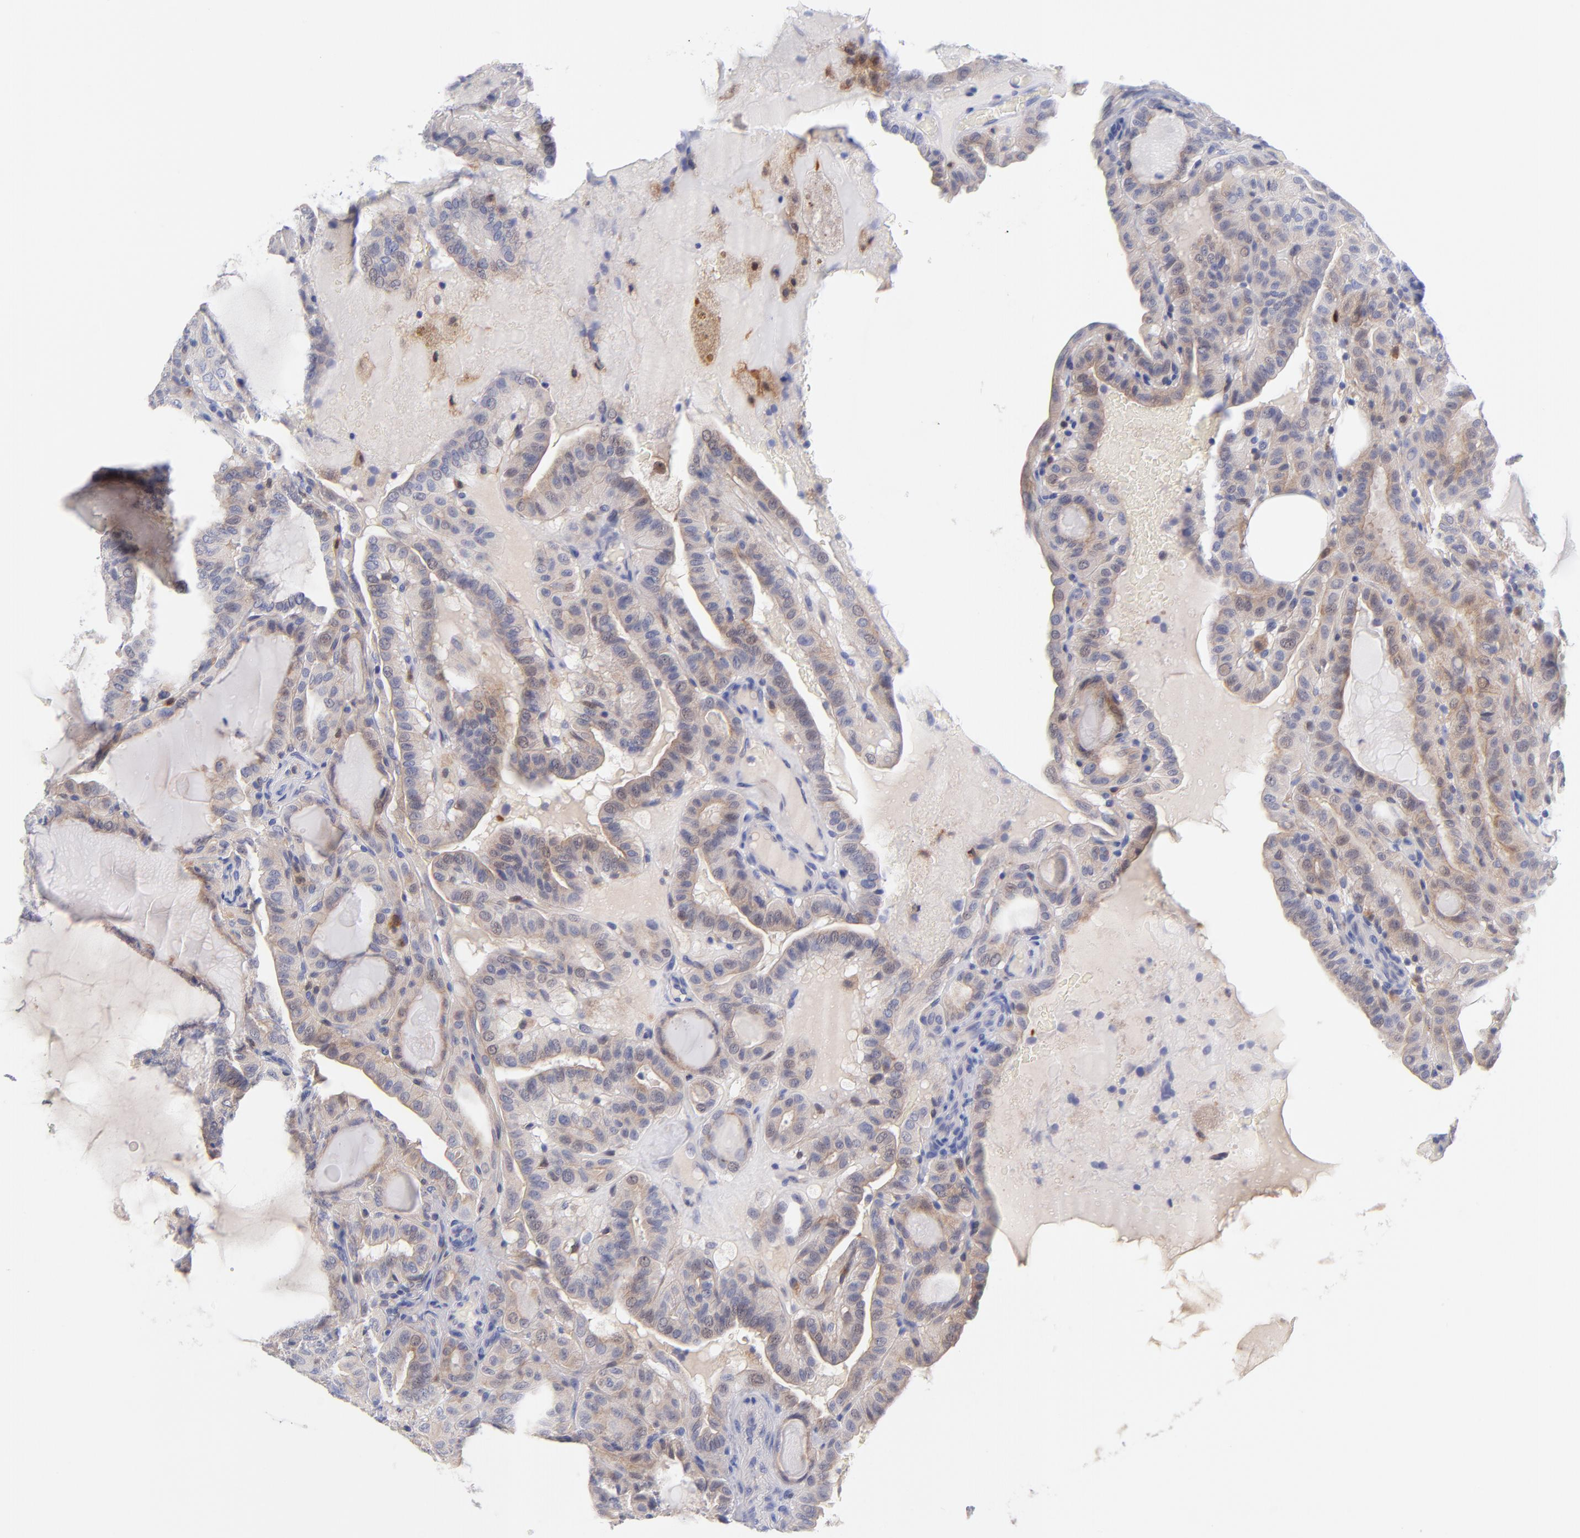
{"staining": {"intensity": "weak", "quantity": "25%-75%", "location": "cytoplasmic/membranous"}, "tissue": "thyroid cancer", "cell_type": "Tumor cells", "image_type": "cancer", "snomed": [{"axis": "morphology", "description": "Papillary adenocarcinoma, NOS"}, {"axis": "topography", "description": "Thyroid gland"}], "caption": "The photomicrograph reveals immunohistochemical staining of thyroid cancer. There is weak cytoplasmic/membranous staining is identified in approximately 25%-75% of tumor cells.", "gene": "BID", "patient": {"sex": "male", "age": 77}}